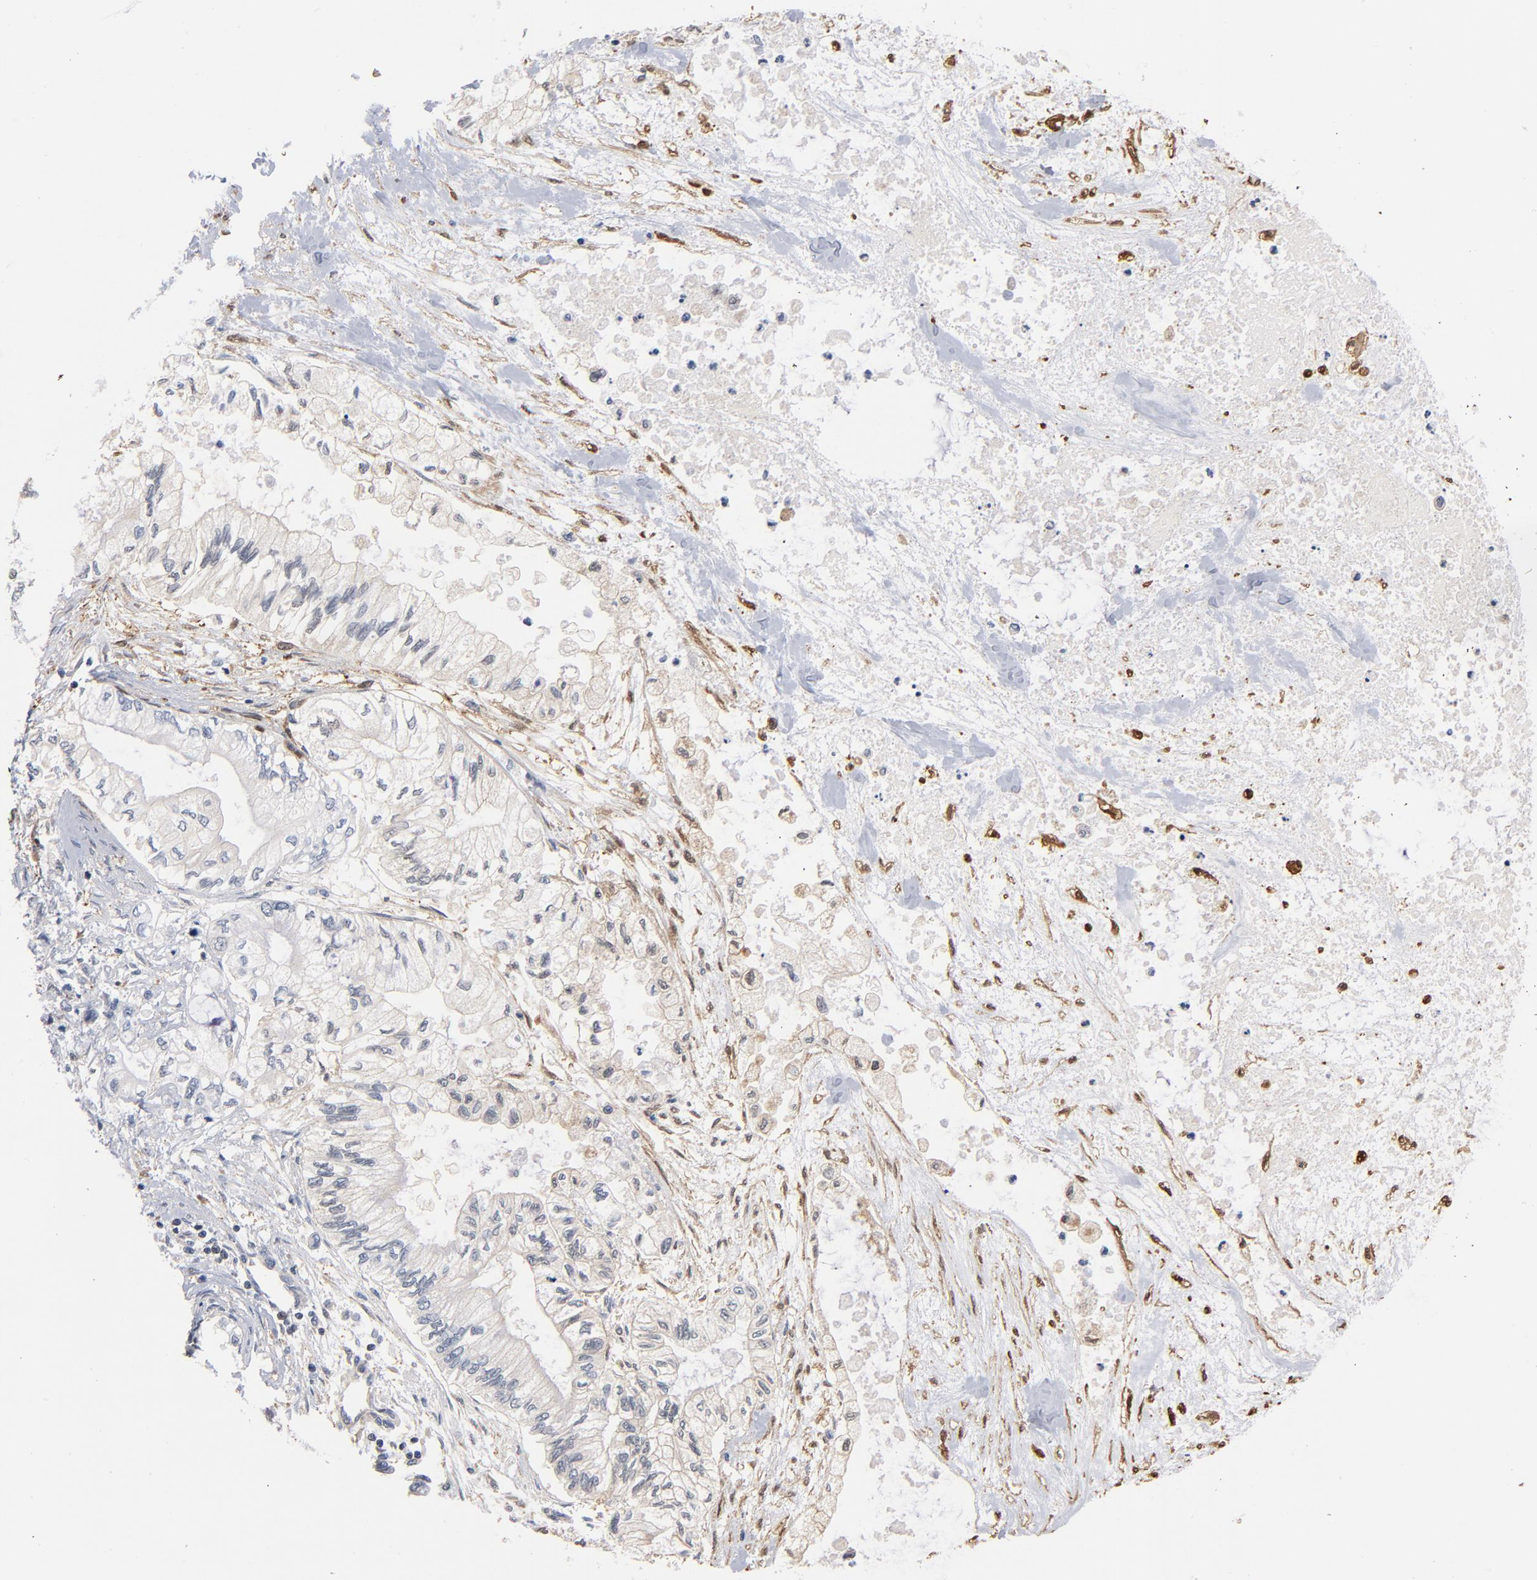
{"staining": {"intensity": "weak", "quantity": "25%-75%", "location": "cytoplasmic/membranous"}, "tissue": "pancreatic cancer", "cell_type": "Tumor cells", "image_type": "cancer", "snomed": [{"axis": "morphology", "description": "Adenocarcinoma, NOS"}, {"axis": "topography", "description": "Pancreas"}], "caption": "Adenocarcinoma (pancreatic) tissue demonstrates weak cytoplasmic/membranous expression in approximately 25%-75% of tumor cells The protein of interest is shown in brown color, while the nuclei are stained blue.", "gene": "MIF", "patient": {"sex": "male", "age": 79}}